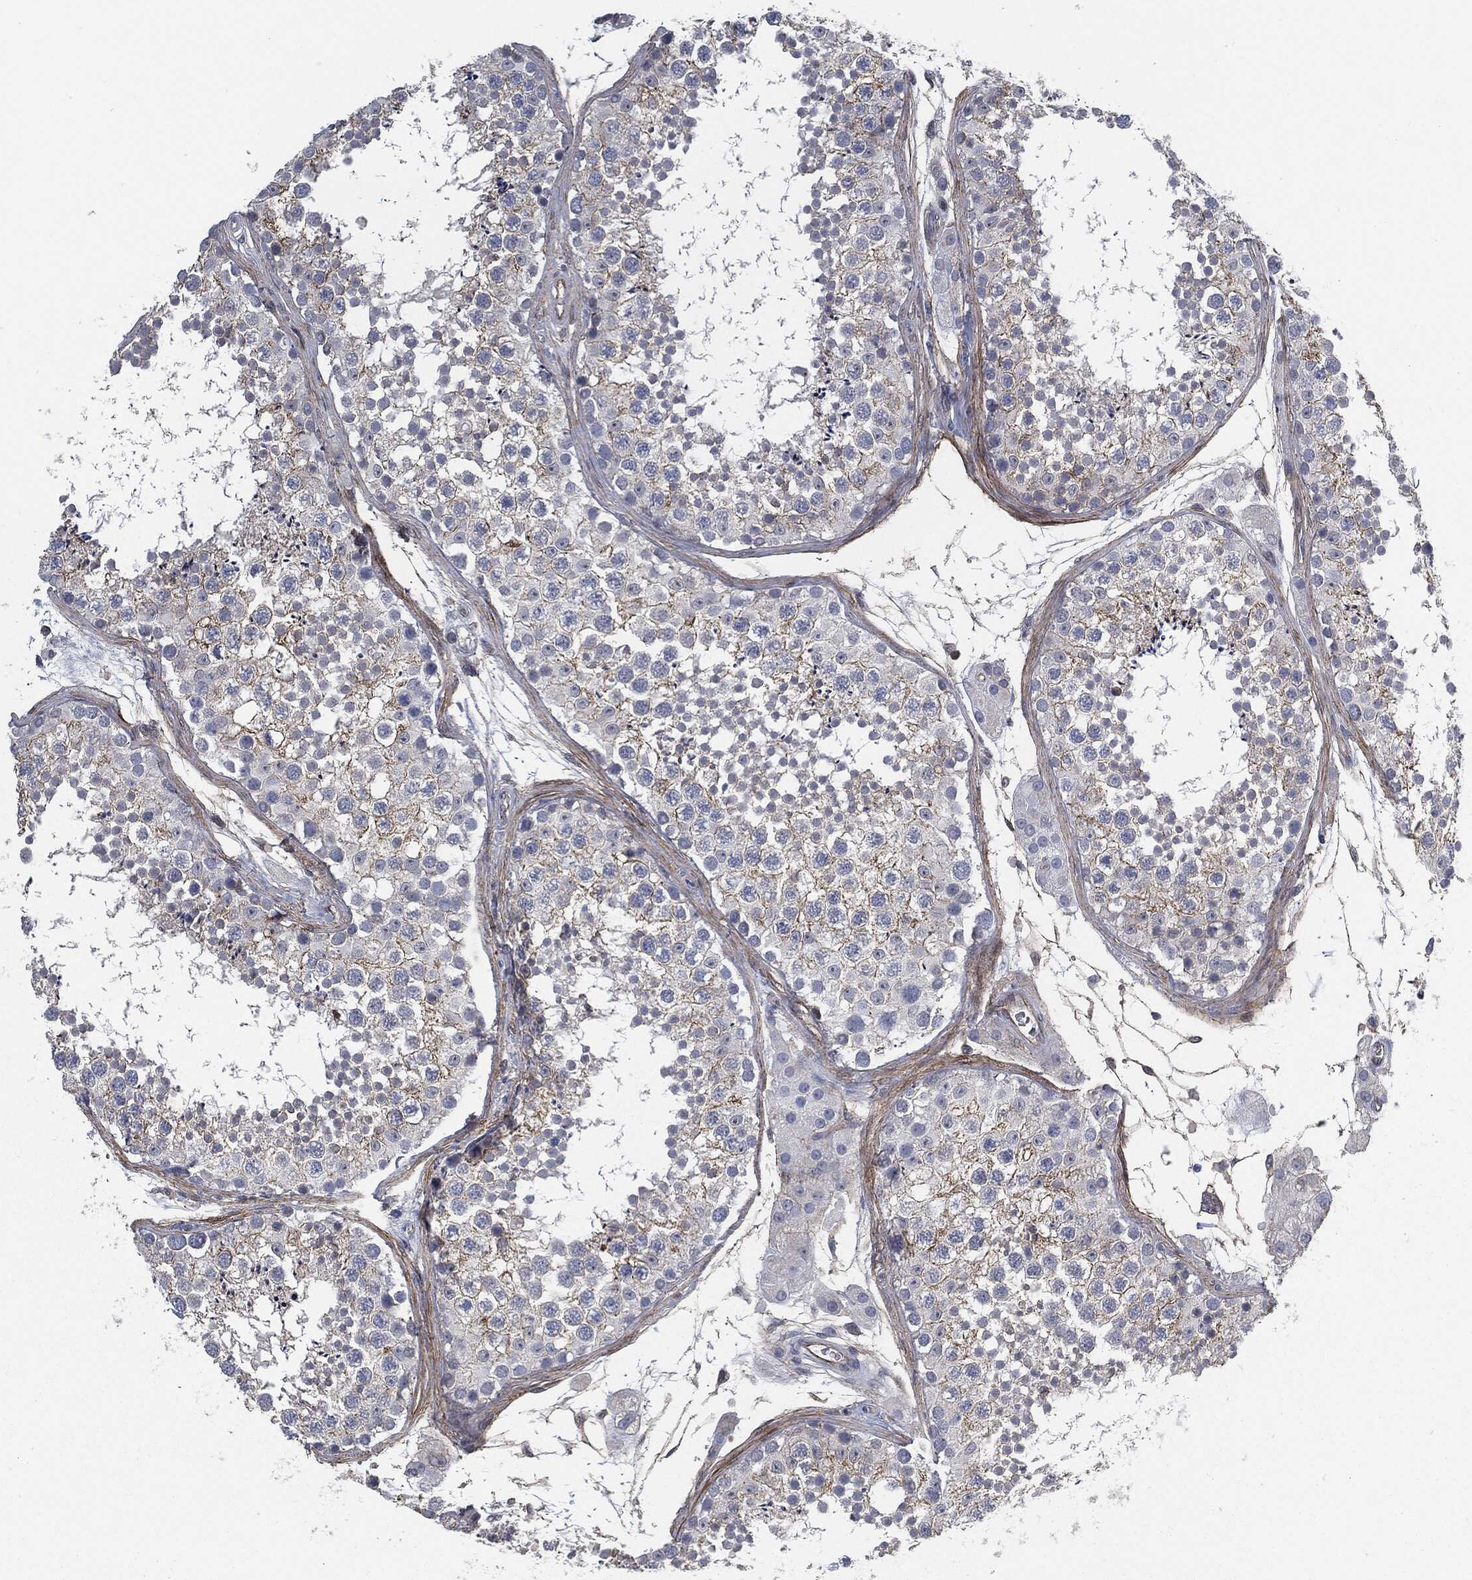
{"staining": {"intensity": "strong", "quantity": "<25%", "location": "cytoplasmic/membranous"}, "tissue": "testis", "cell_type": "Cells in seminiferous ducts", "image_type": "normal", "snomed": [{"axis": "morphology", "description": "Normal tissue, NOS"}, {"axis": "topography", "description": "Testis"}], "caption": "Immunohistochemical staining of unremarkable testis displays strong cytoplasmic/membranous protein staining in approximately <25% of cells in seminiferous ducts.", "gene": "SVIL", "patient": {"sex": "male", "age": 41}}